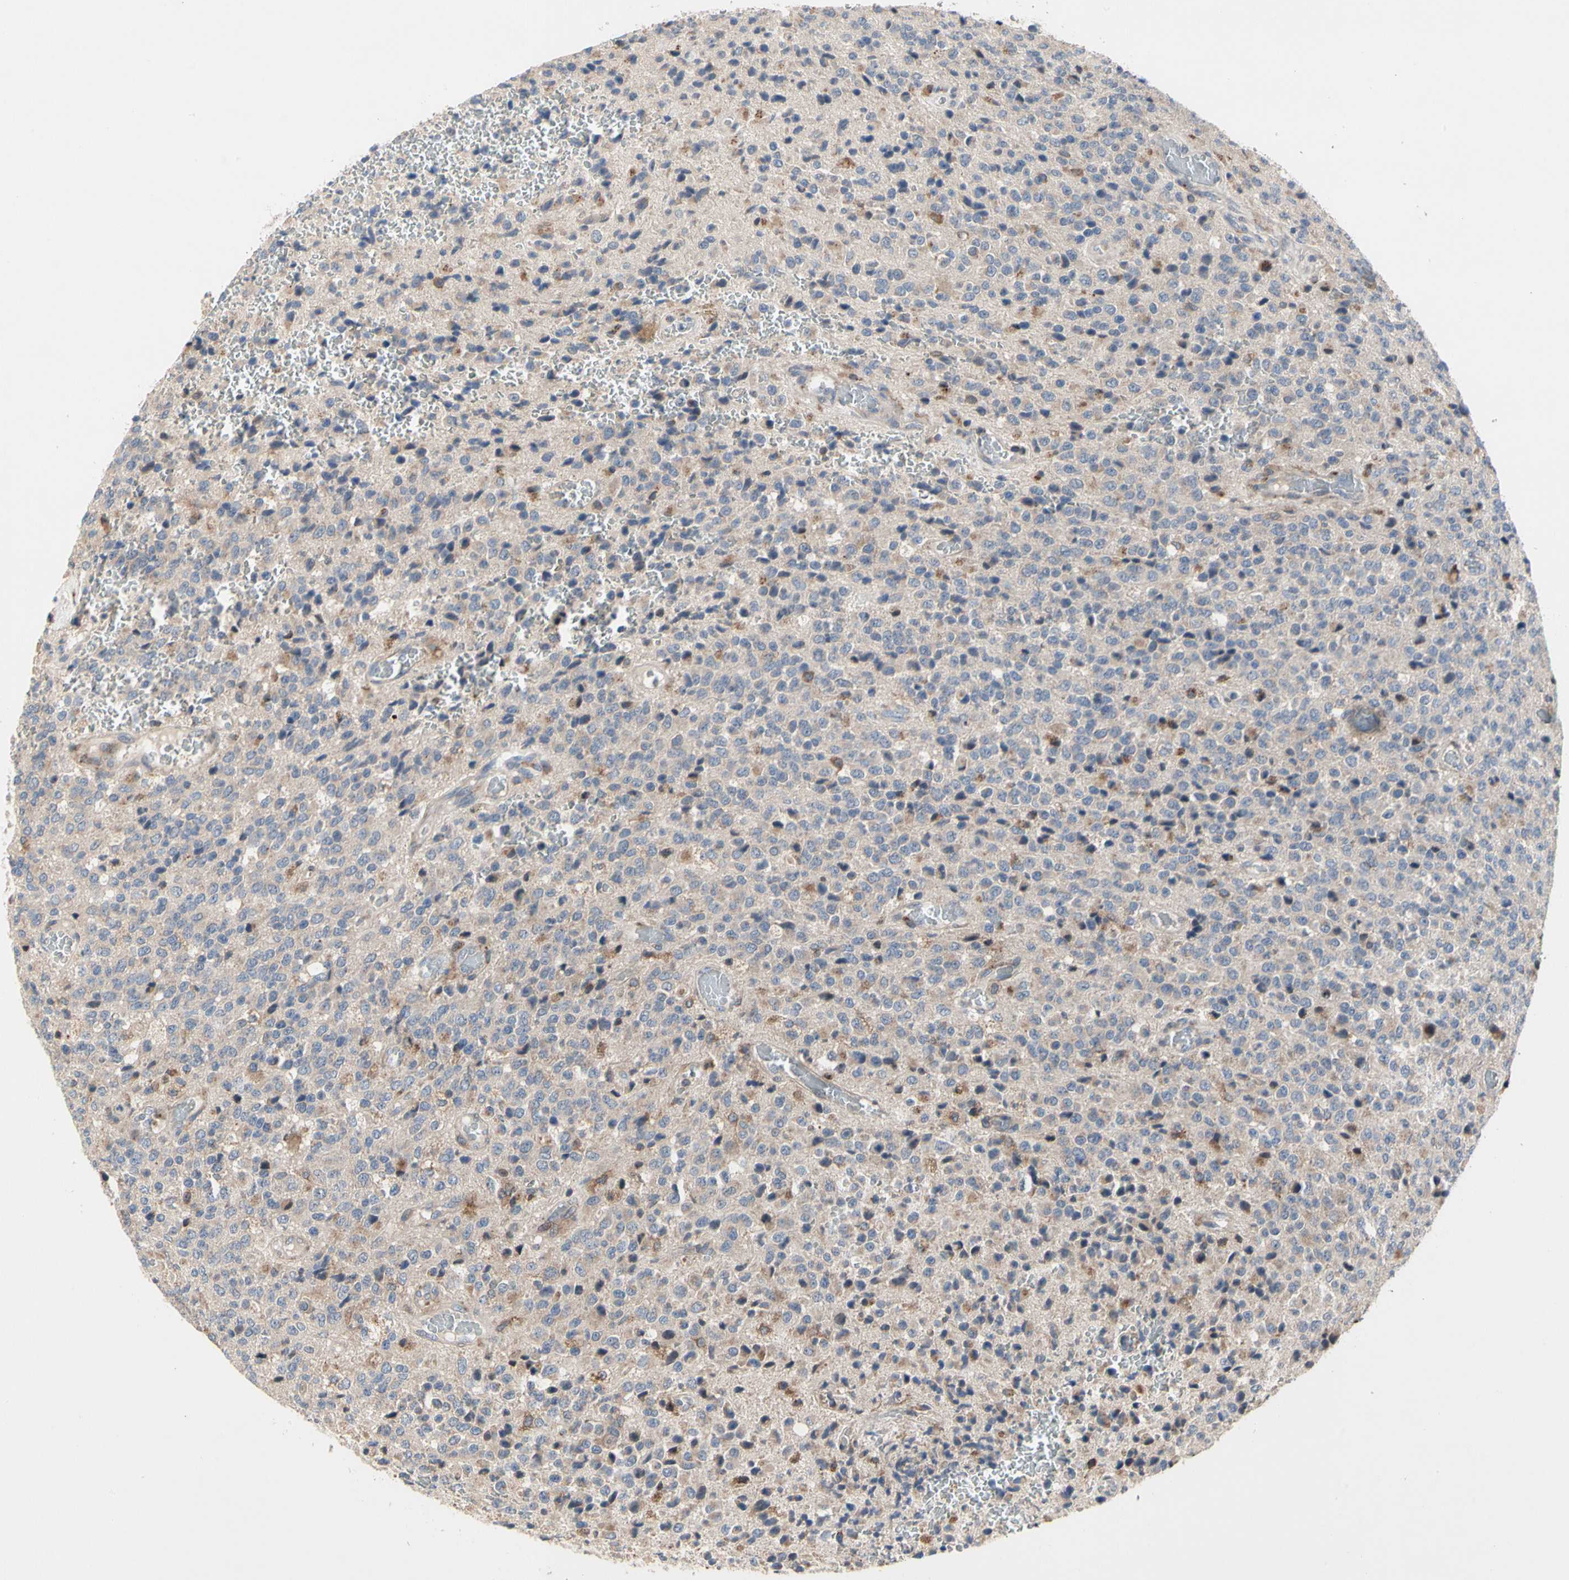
{"staining": {"intensity": "weak", "quantity": "25%-75%", "location": "cytoplasmic/membranous"}, "tissue": "glioma", "cell_type": "Tumor cells", "image_type": "cancer", "snomed": [{"axis": "morphology", "description": "Glioma, malignant, High grade"}, {"axis": "topography", "description": "pancreas cauda"}], "caption": "Immunohistochemistry photomicrograph of human glioma stained for a protein (brown), which shows low levels of weak cytoplasmic/membranous staining in approximately 25%-75% of tumor cells.", "gene": "MMEL1", "patient": {"sex": "male", "age": 60}}